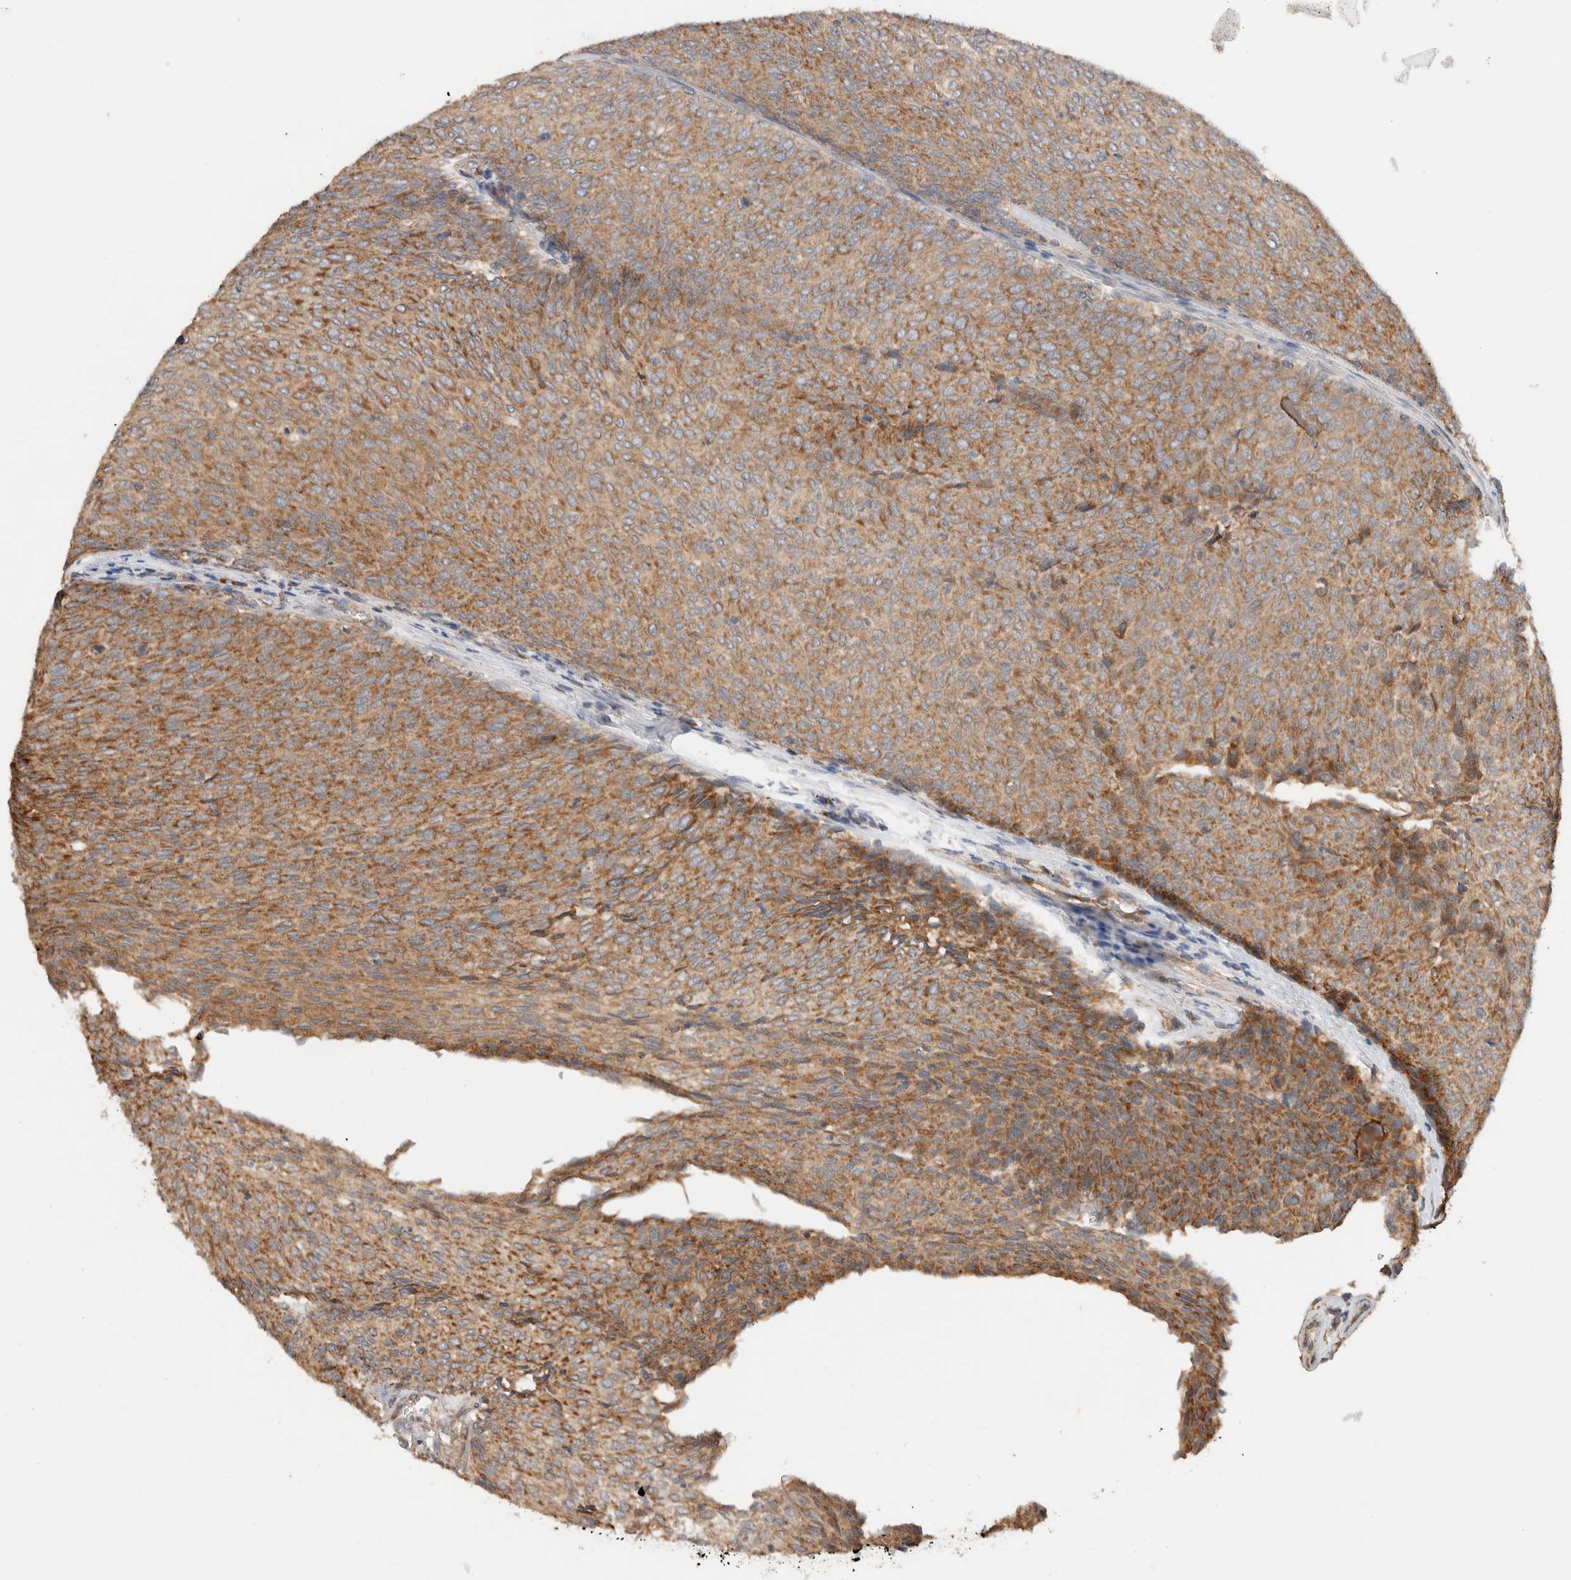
{"staining": {"intensity": "moderate", "quantity": ">75%", "location": "cytoplasmic/membranous"}, "tissue": "urothelial cancer", "cell_type": "Tumor cells", "image_type": "cancer", "snomed": [{"axis": "morphology", "description": "Urothelial carcinoma, Low grade"}, {"axis": "topography", "description": "Urinary bladder"}], "caption": "Brown immunohistochemical staining in urothelial carcinoma (low-grade) reveals moderate cytoplasmic/membranous expression in approximately >75% of tumor cells.", "gene": "AMPD1", "patient": {"sex": "female", "age": 79}}